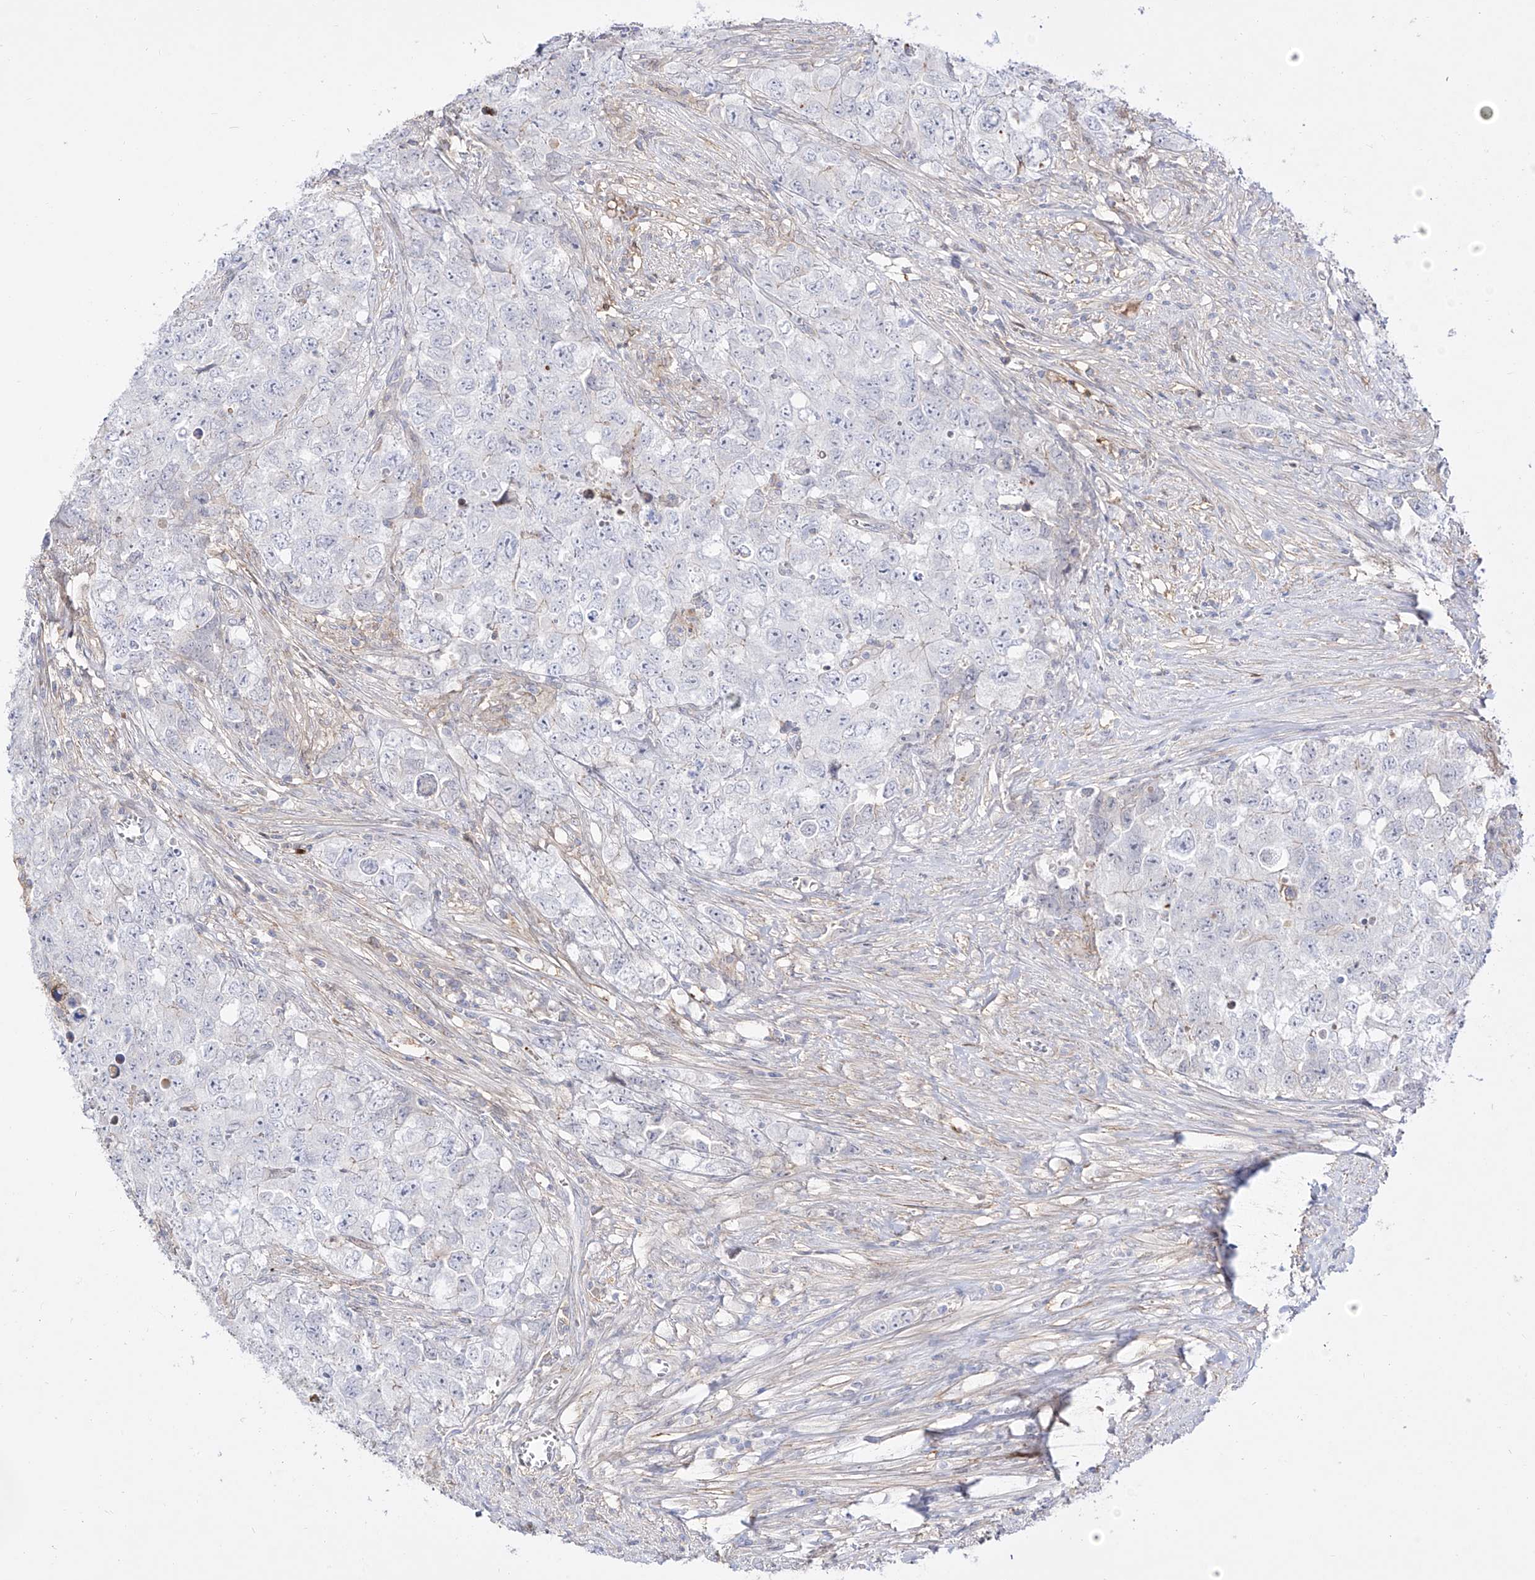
{"staining": {"intensity": "negative", "quantity": "none", "location": "none"}, "tissue": "testis cancer", "cell_type": "Tumor cells", "image_type": "cancer", "snomed": [{"axis": "morphology", "description": "Seminoma, NOS"}, {"axis": "morphology", "description": "Carcinoma, Embryonal, NOS"}, {"axis": "topography", "description": "Testis"}], "caption": "A micrograph of human testis cancer (embryonal carcinoma) is negative for staining in tumor cells.", "gene": "ZGRF1", "patient": {"sex": "male", "age": 43}}